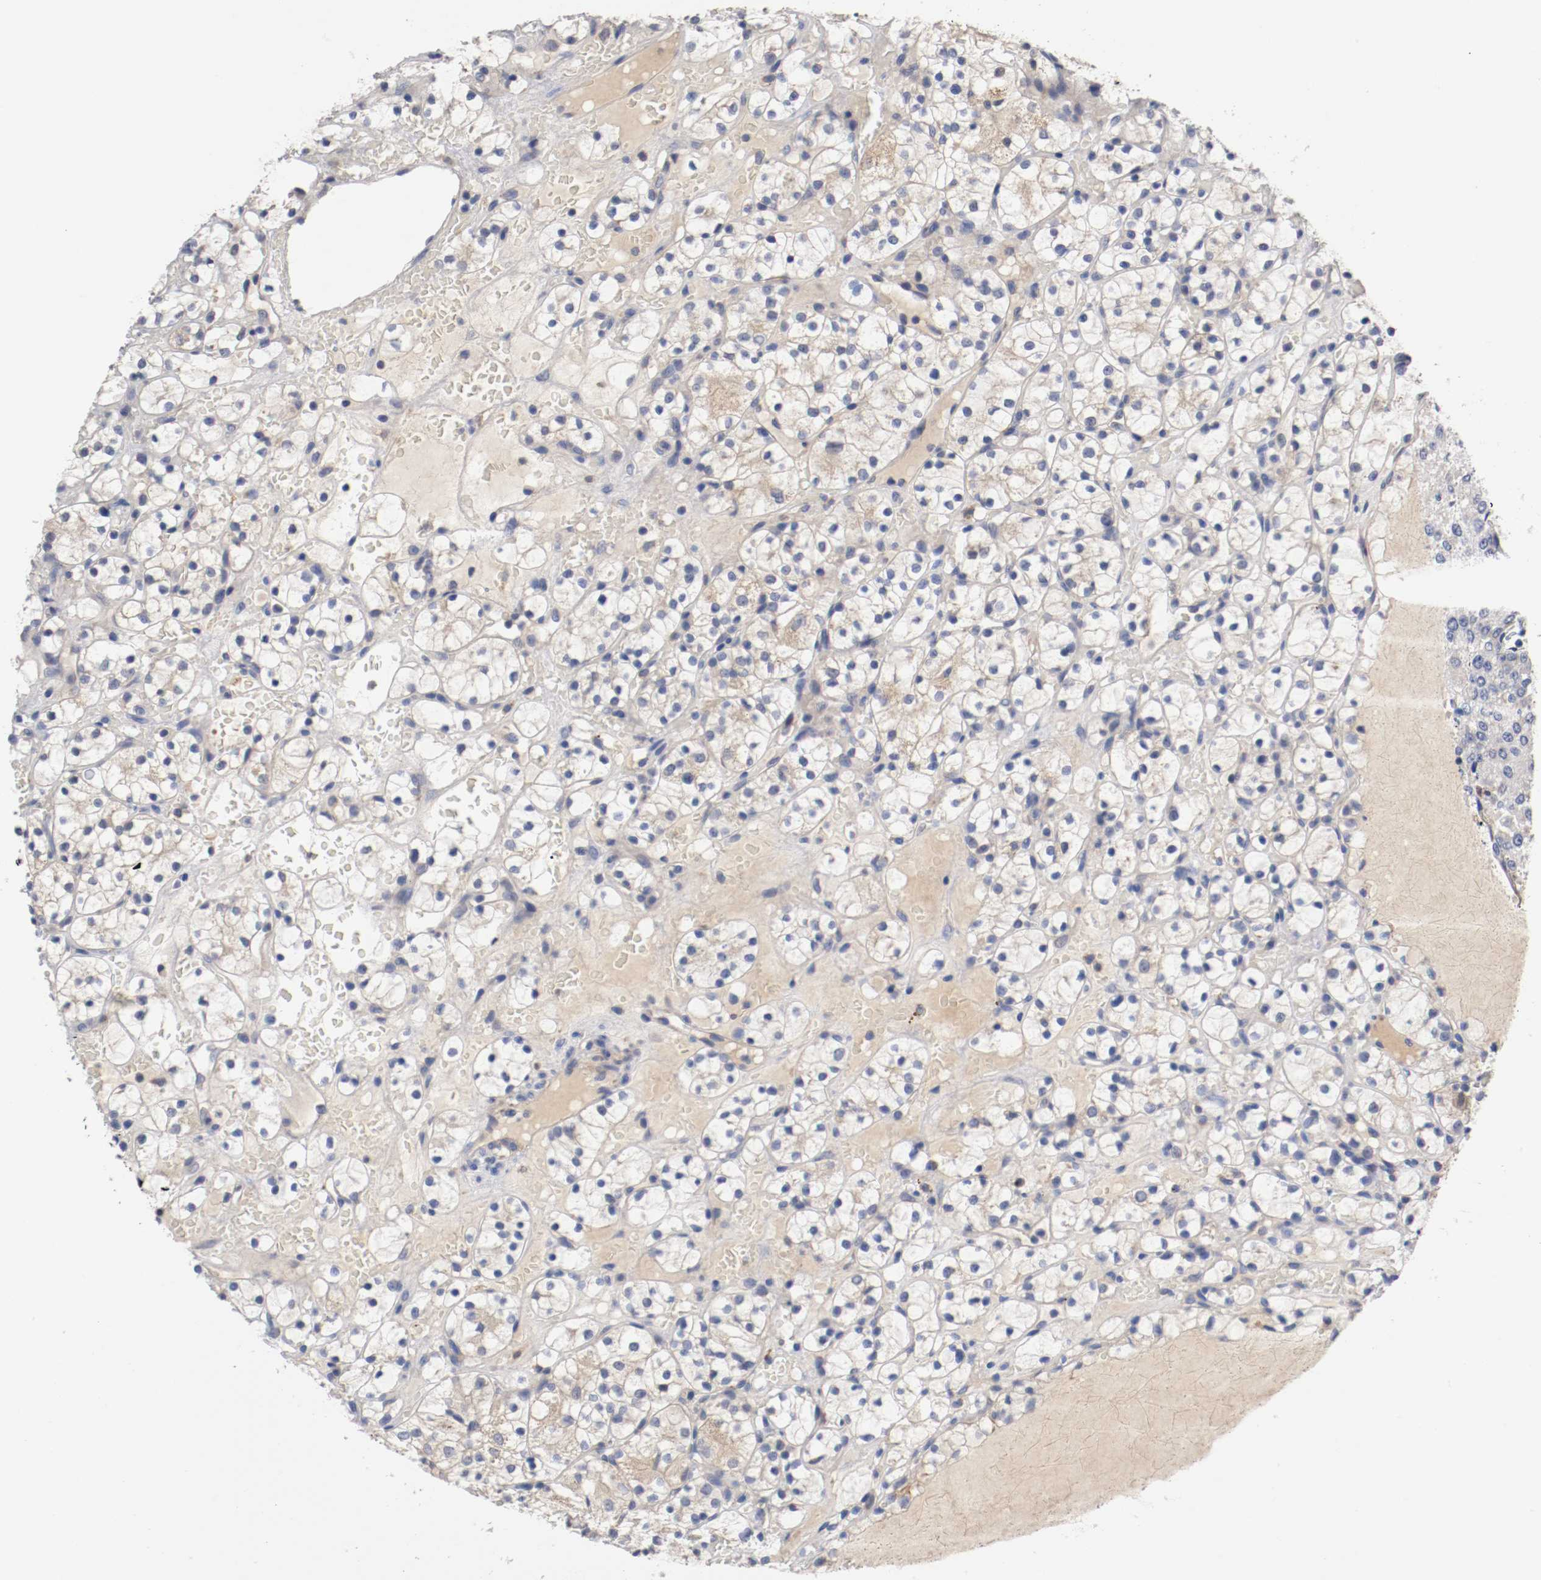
{"staining": {"intensity": "negative", "quantity": "none", "location": "none"}, "tissue": "renal cancer", "cell_type": "Tumor cells", "image_type": "cancer", "snomed": [{"axis": "morphology", "description": "Adenocarcinoma, NOS"}, {"axis": "topography", "description": "Kidney"}], "caption": "Renal cancer (adenocarcinoma) was stained to show a protein in brown. There is no significant expression in tumor cells.", "gene": "PCSK6", "patient": {"sex": "female", "age": 60}}